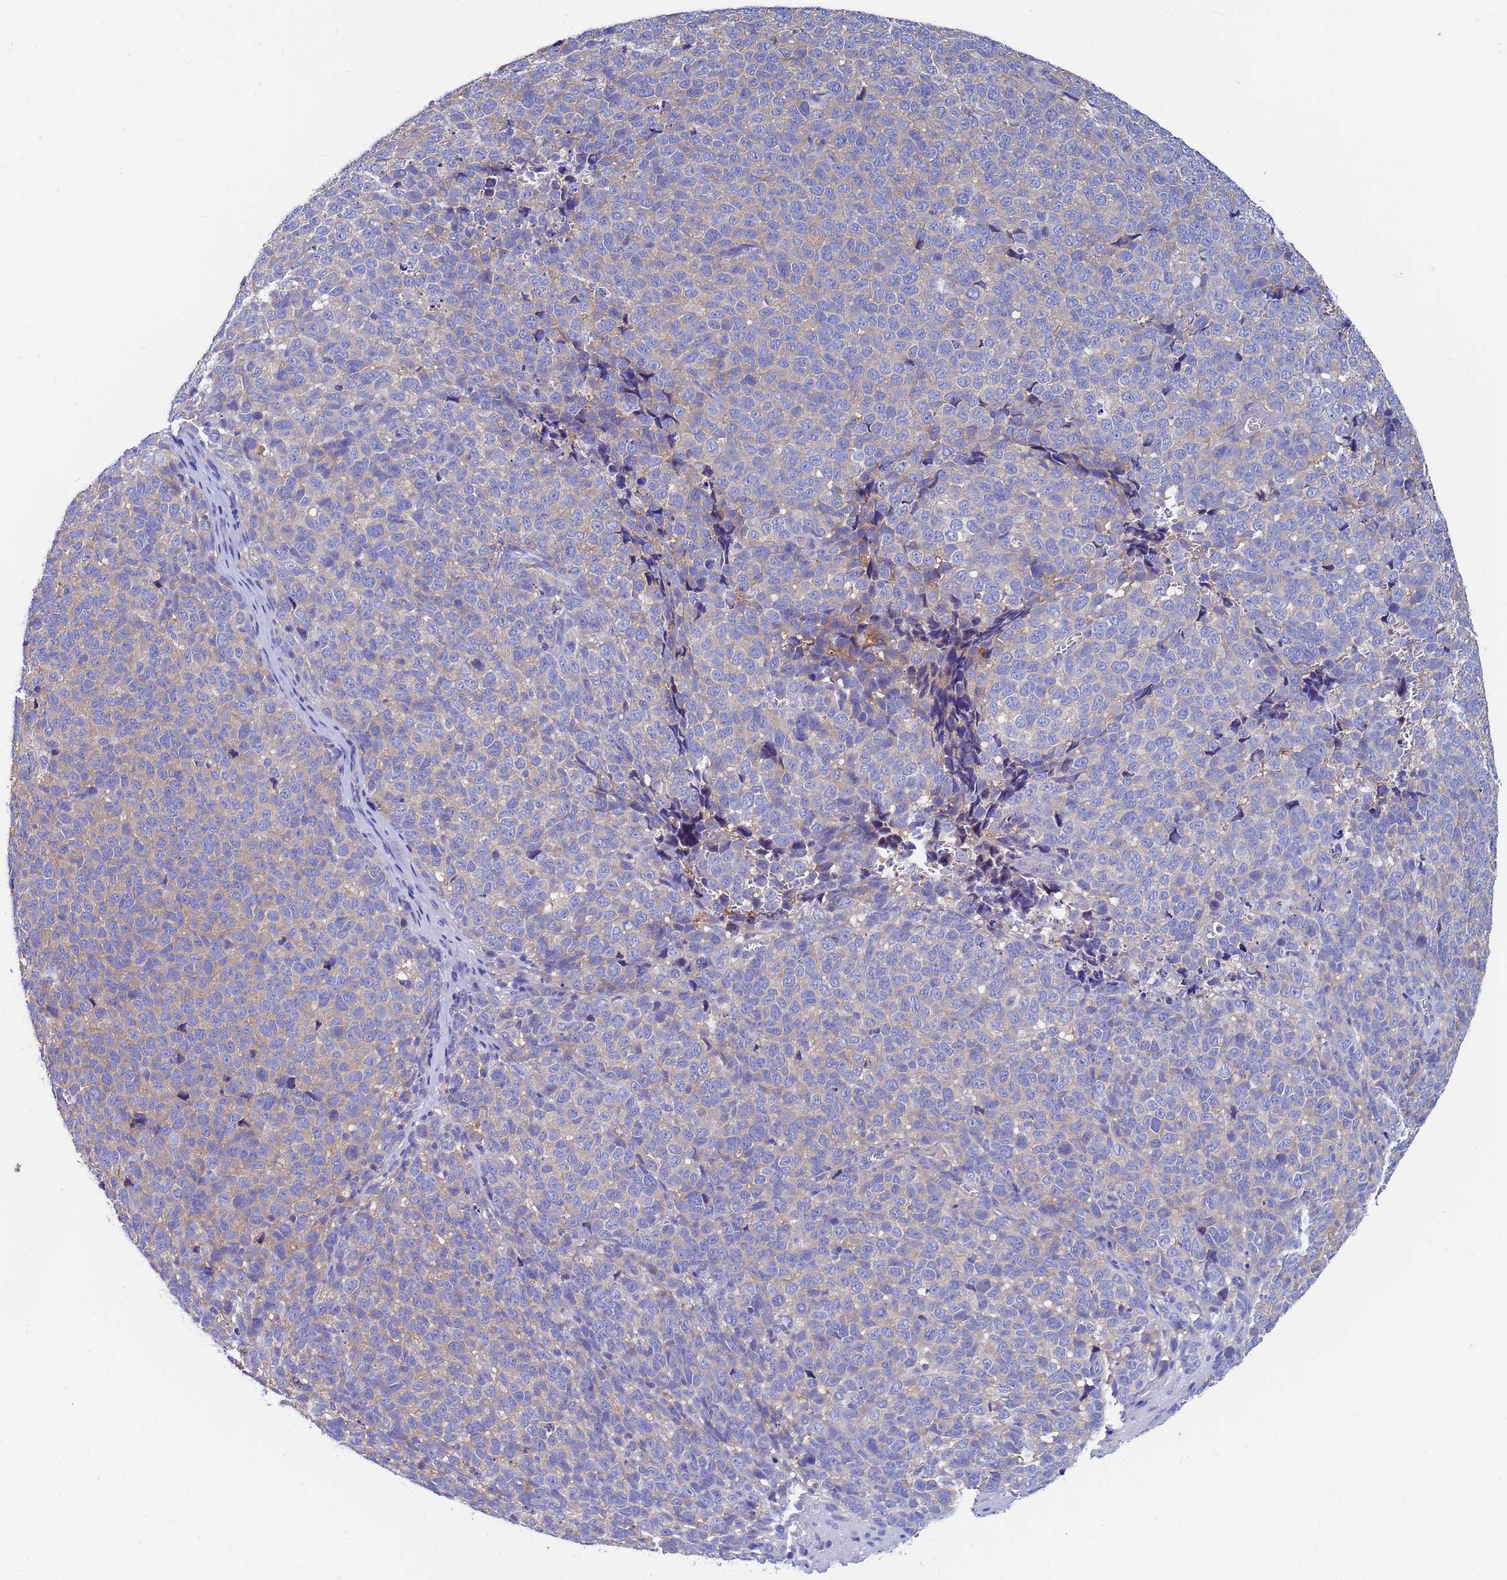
{"staining": {"intensity": "negative", "quantity": "none", "location": "none"}, "tissue": "melanoma", "cell_type": "Tumor cells", "image_type": "cancer", "snomed": [{"axis": "morphology", "description": "Malignant melanoma, NOS"}, {"axis": "topography", "description": "Nose, NOS"}], "caption": "Immunohistochemical staining of malignant melanoma displays no significant positivity in tumor cells.", "gene": "UBE2O", "patient": {"sex": "female", "age": 48}}